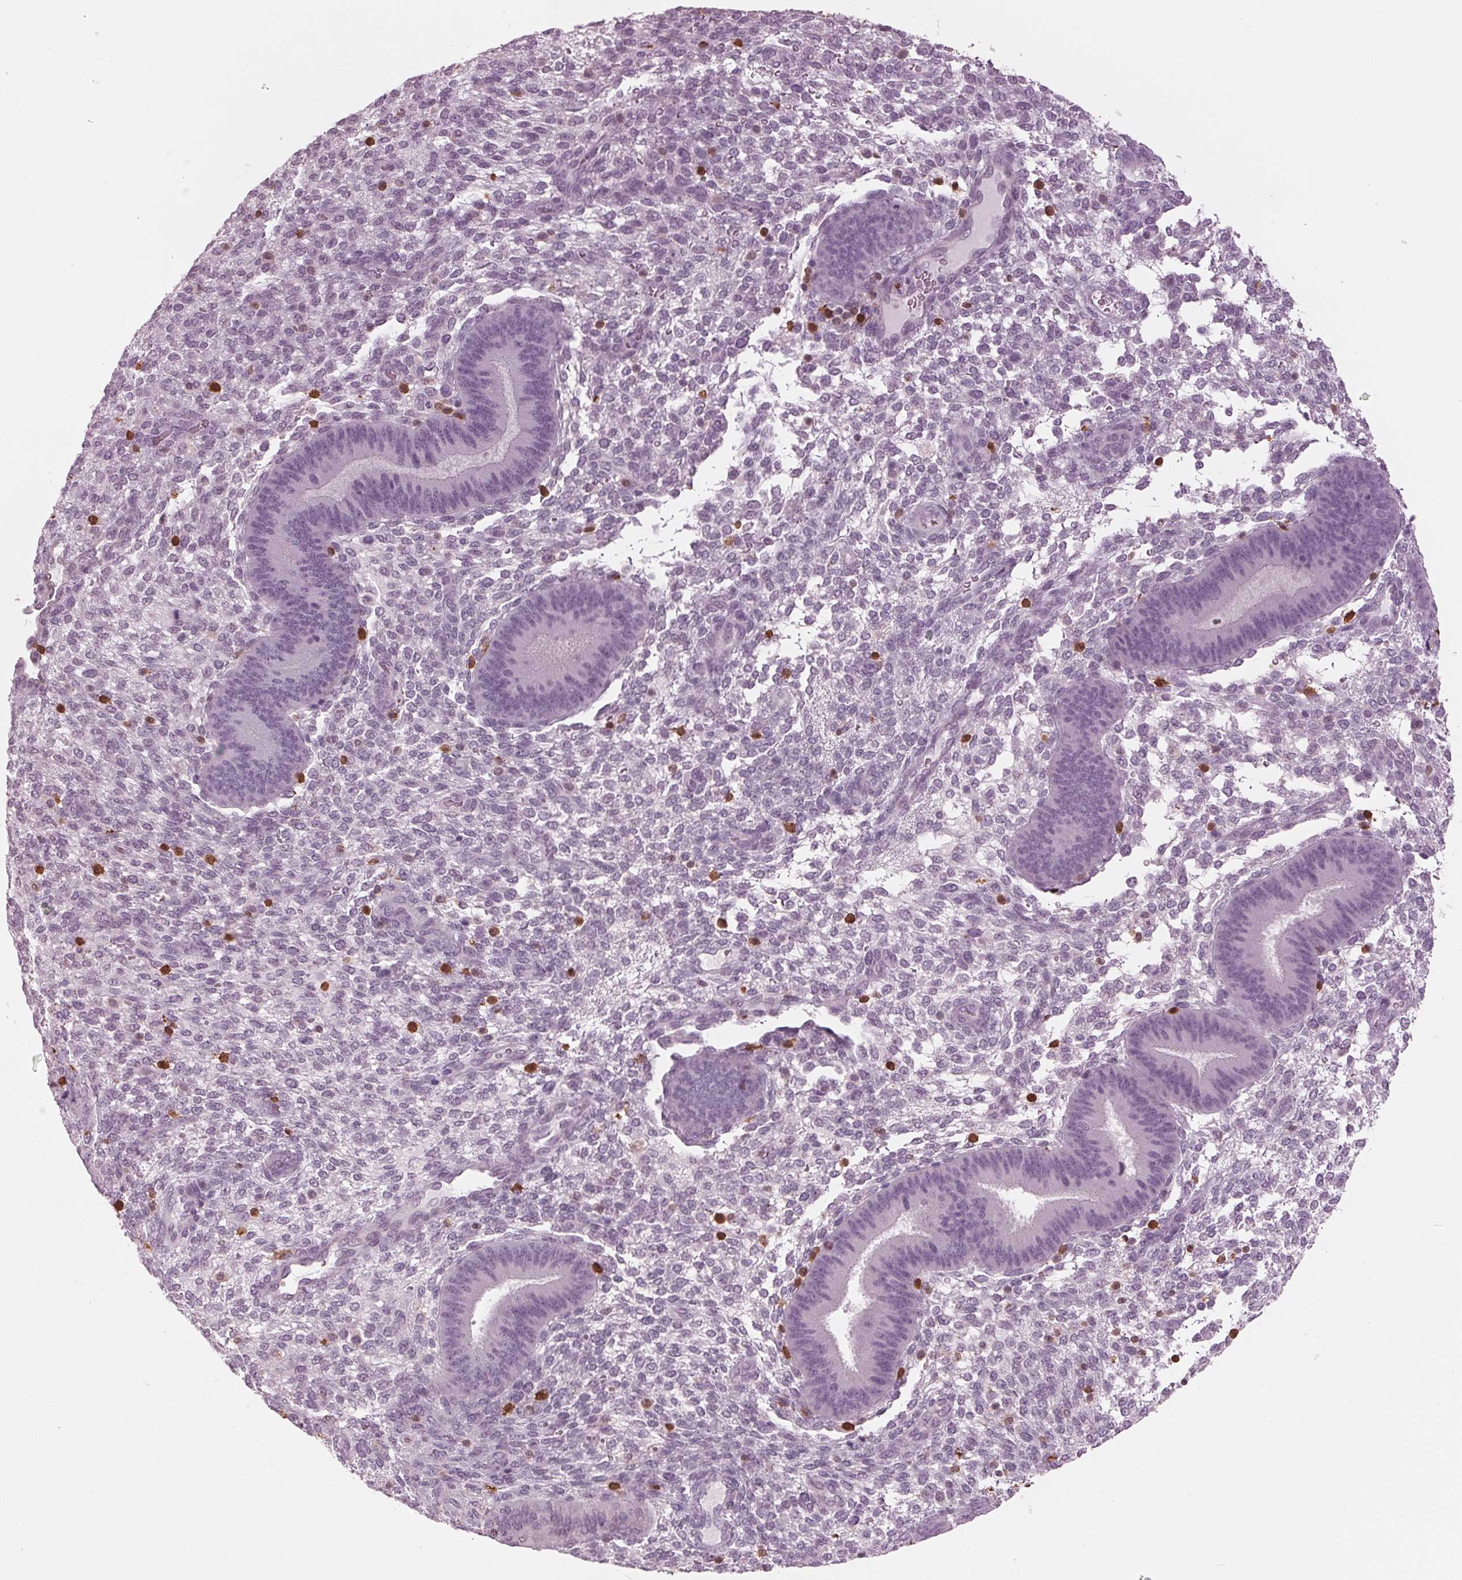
{"staining": {"intensity": "negative", "quantity": "none", "location": "none"}, "tissue": "endometrium", "cell_type": "Cells in endometrial stroma", "image_type": "normal", "snomed": [{"axis": "morphology", "description": "Normal tissue, NOS"}, {"axis": "topography", "description": "Endometrium"}], "caption": "Cells in endometrial stroma are negative for protein expression in benign human endometrium. The staining is performed using DAB (3,3'-diaminobenzidine) brown chromogen with nuclei counter-stained in using hematoxylin.", "gene": "BTLA", "patient": {"sex": "female", "age": 39}}